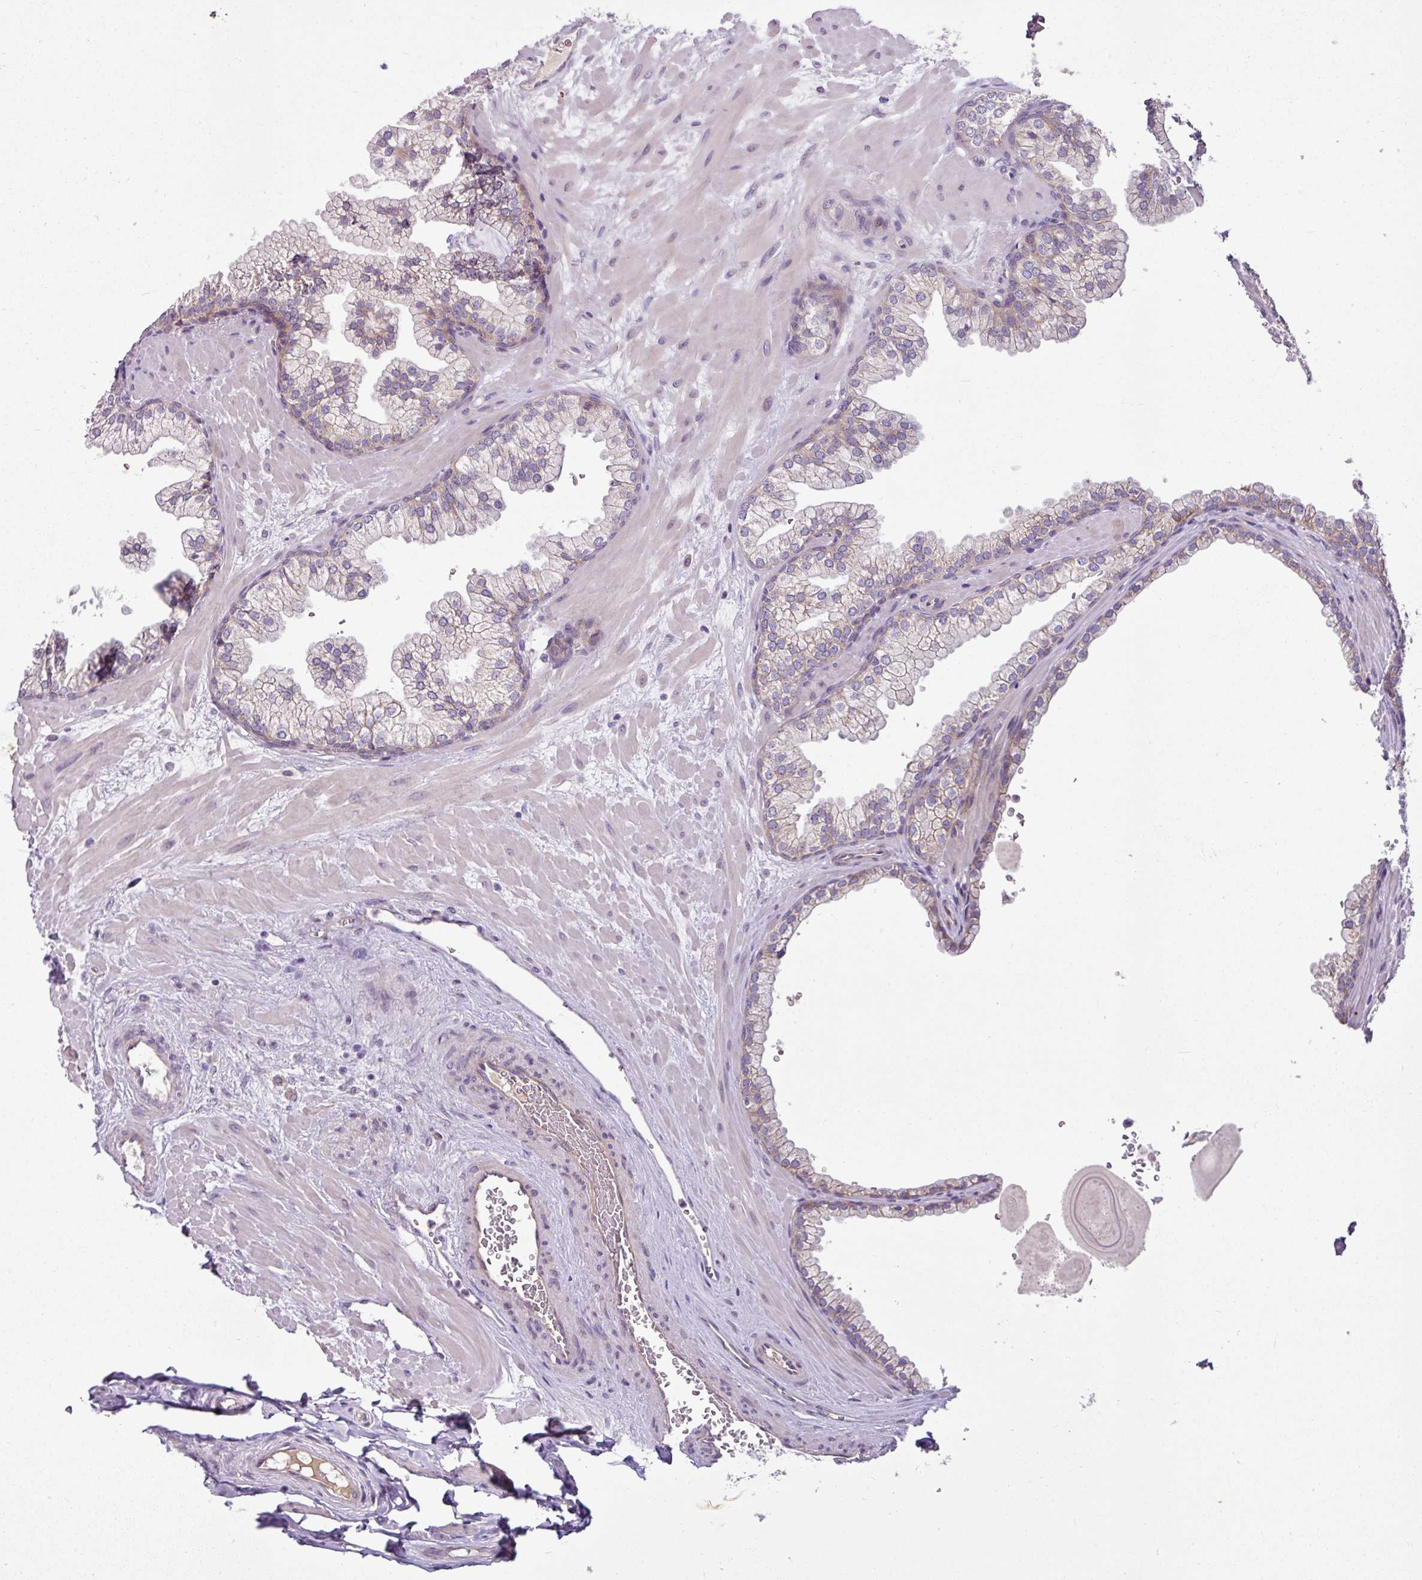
{"staining": {"intensity": "weak", "quantity": "25%-75%", "location": "cytoplasmic/membranous"}, "tissue": "prostate", "cell_type": "Glandular cells", "image_type": "normal", "snomed": [{"axis": "morphology", "description": "Normal tissue, NOS"}, {"axis": "topography", "description": "Prostate"}, {"axis": "topography", "description": "Peripheral nerve tissue"}], "caption": "Prostate stained with a brown dye reveals weak cytoplasmic/membranous positive positivity in about 25%-75% of glandular cells.", "gene": "GAN", "patient": {"sex": "male", "age": 61}}